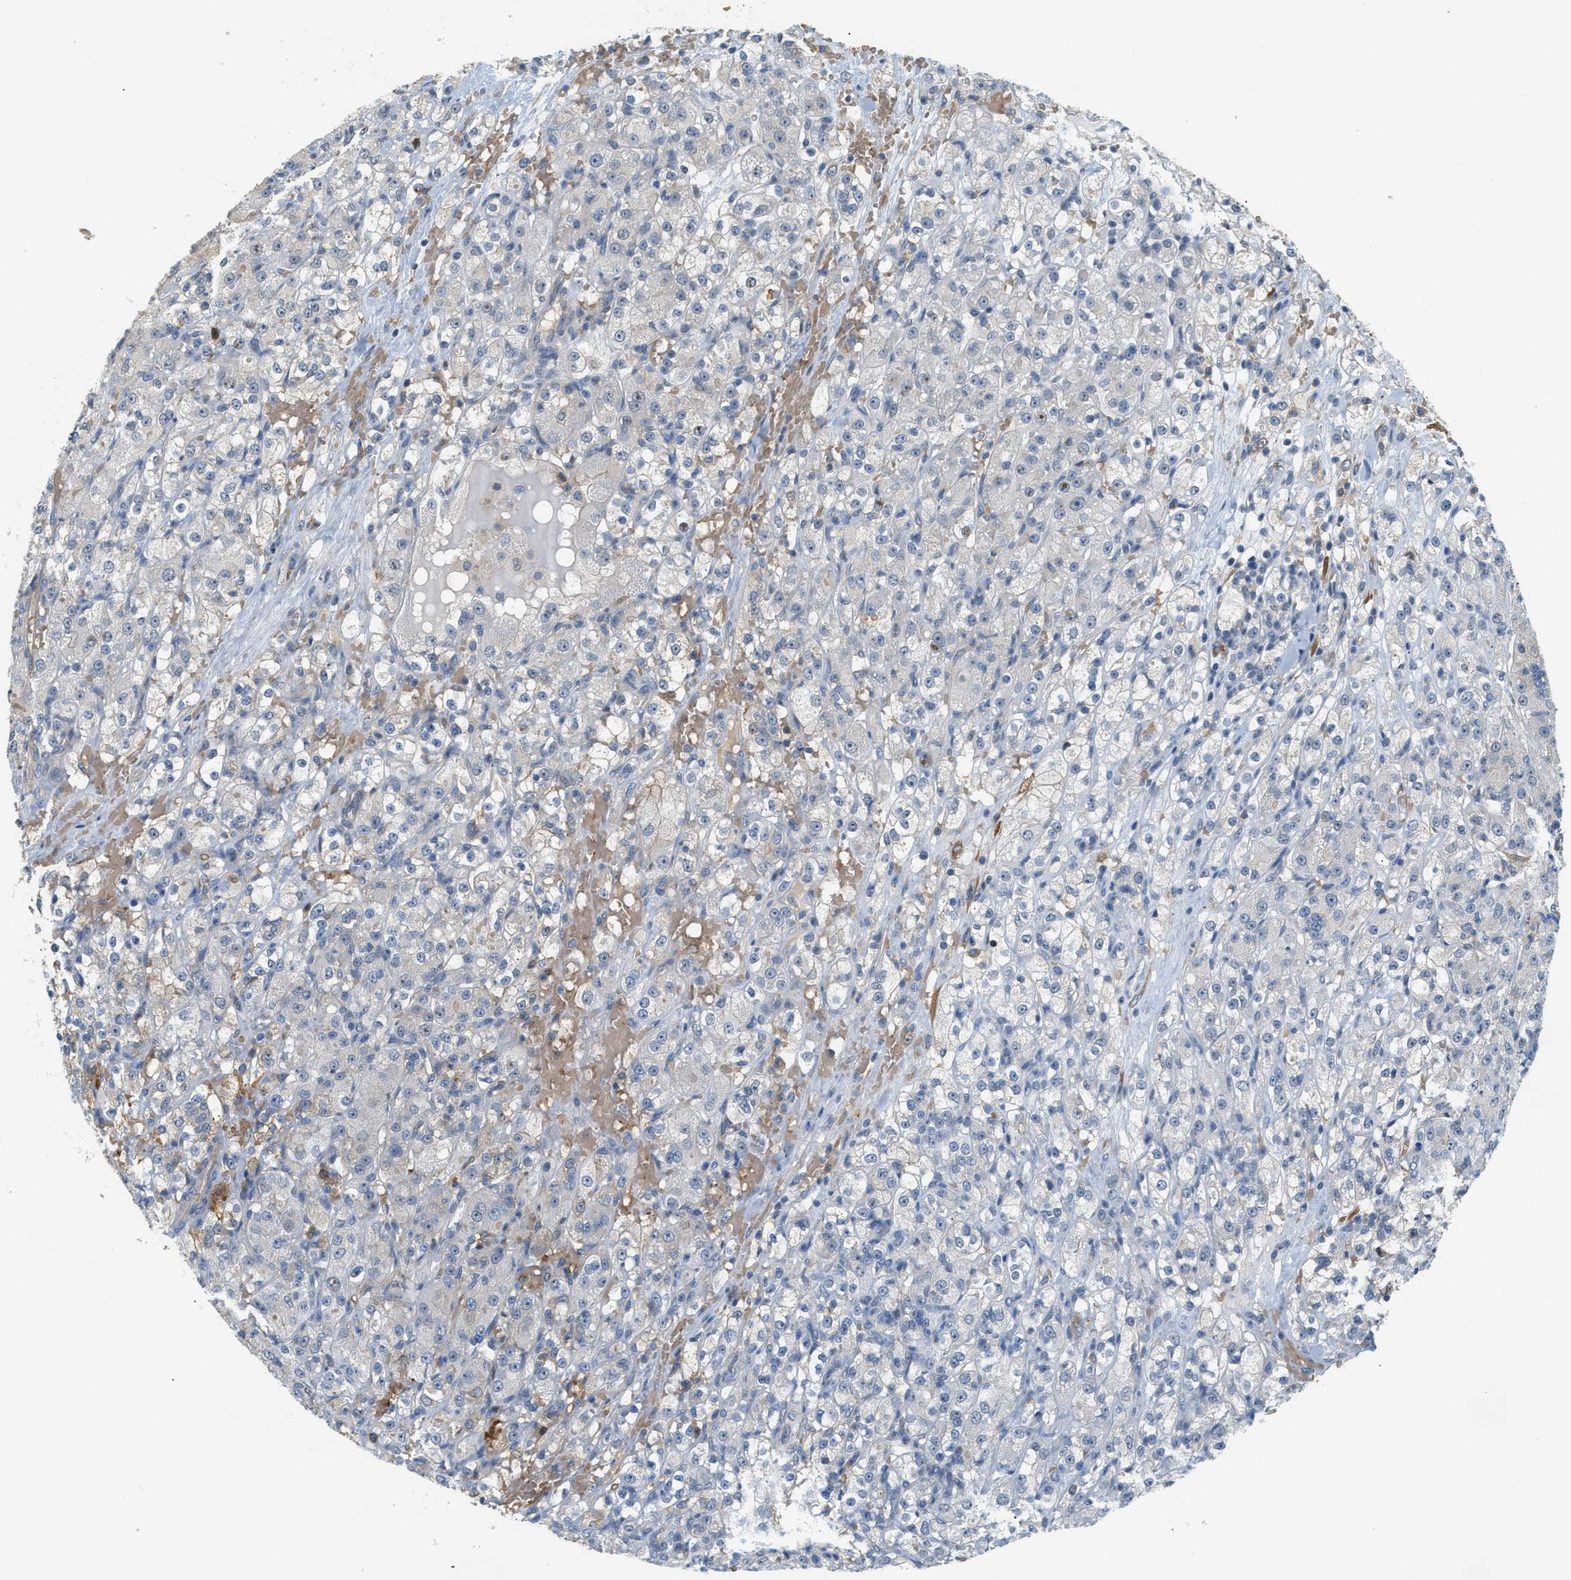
{"staining": {"intensity": "negative", "quantity": "none", "location": "none"}, "tissue": "renal cancer", "cell_type": "Tumor cells", "image_type": "cancer", "snomed": [{"axis": "morphology", "description": "Normal tissue, NOS"}, {"axis": "morphology", "description": "Adenocarcinoma, NOS"}, {"axis": "topography", "description": "Kidney"}], "caption": "This is an immunohistochemistry micrograph of human adenocarcinoma (renal). There is no positivity in tumor cells.", "gene": "CYTH2", "patient": {"sex": "male", "age": 61}}